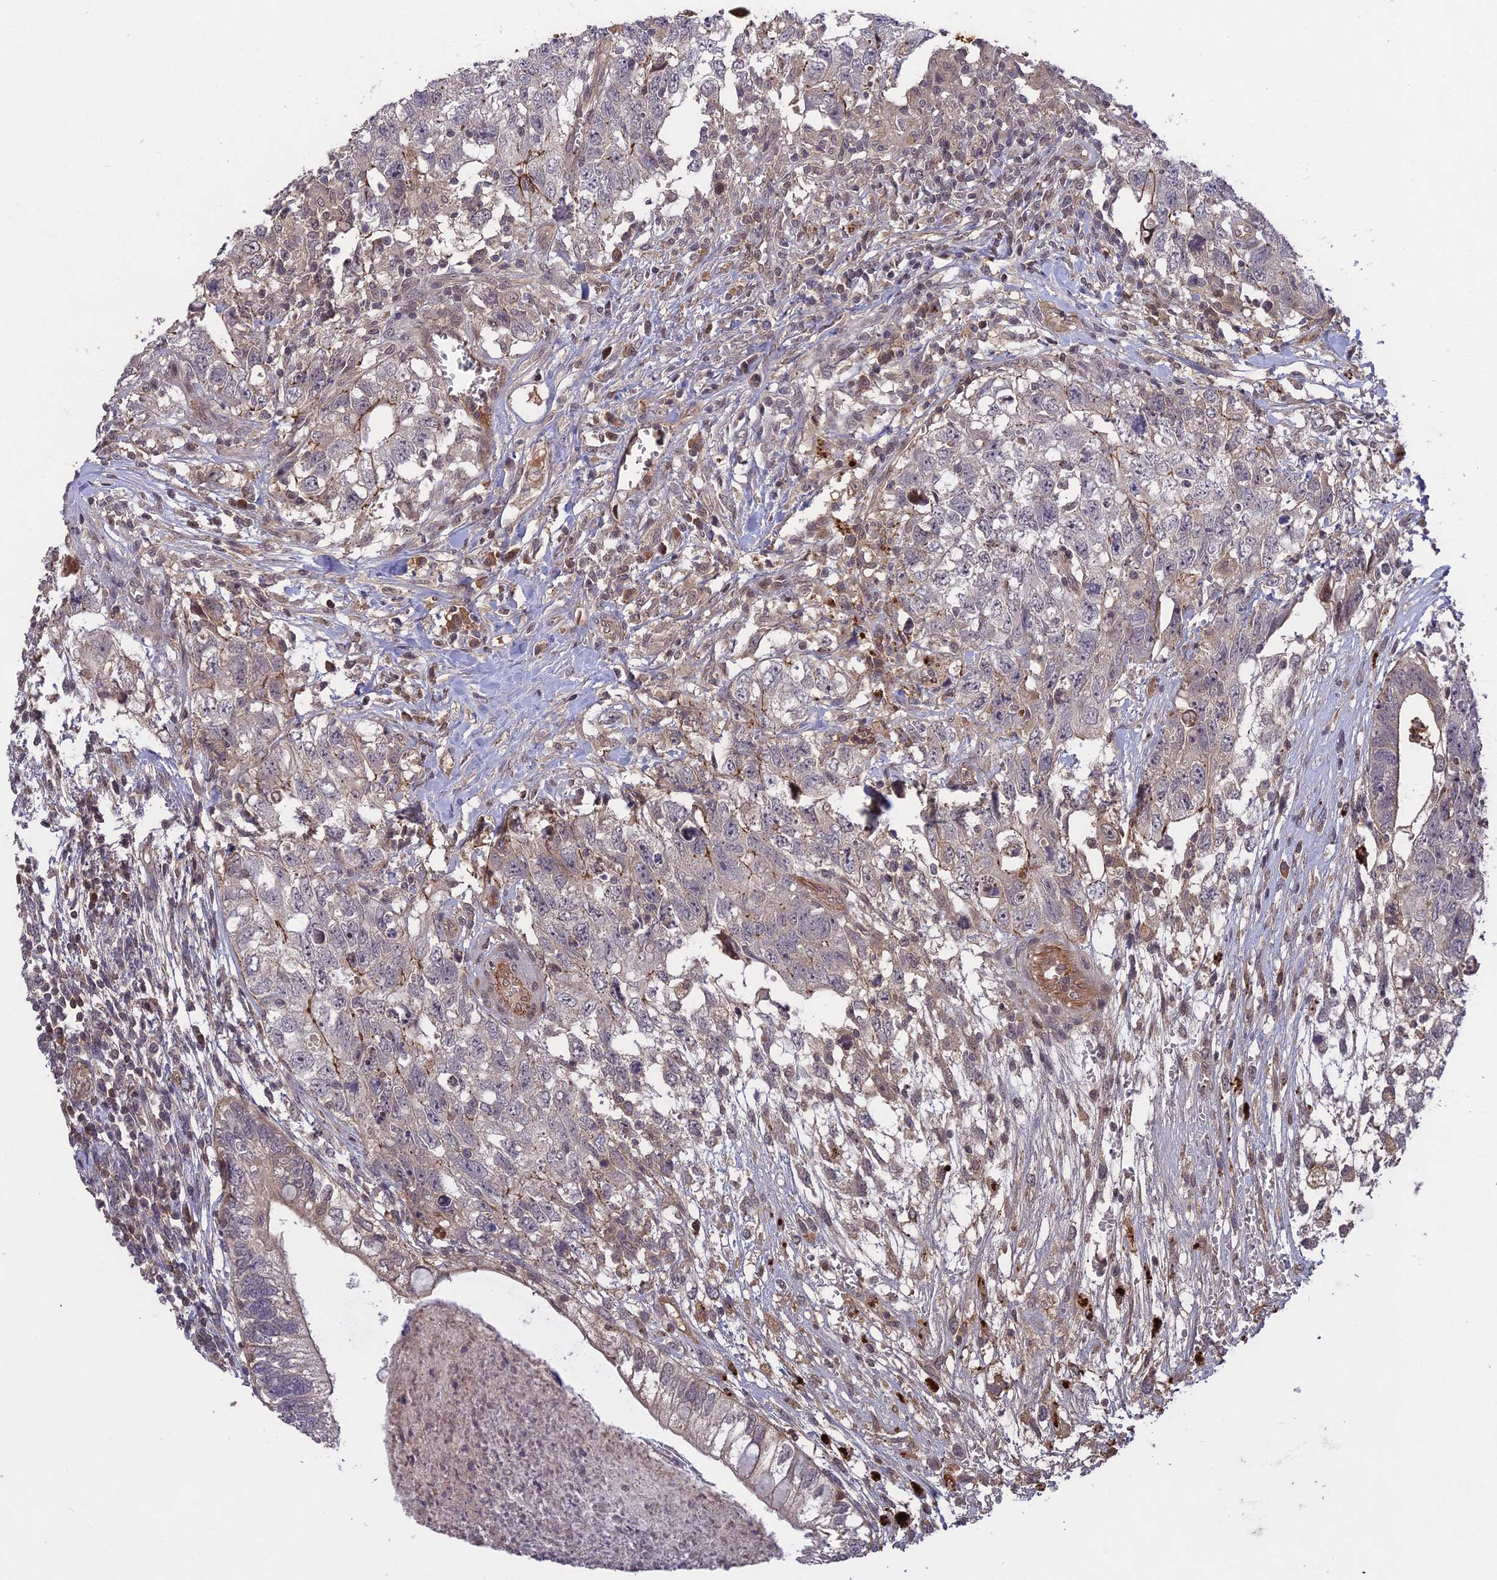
{"staining": {"intensity": "negative", "quantity": "none", "location": "none"}, "tissue": "testis cancer", "cell_type": "Tumor cells", "image_type": "cancer", "snomed": [{"axis": "morphology", "description": "Seminoma, NOS"}, {"axis": "morphology", "description": "Carcinoma, Embryonal, NOS"}, {"axis": "topography", "description": "Testis"}], "caption": "Seminoma (testis) was stained to show a protein in brown. There is no significant staining in tumor cells. (Brightfield microscopy of DAB (3,3'-diaminobenzidine) immunohistochemistry (IHC) at high magnification).", "gene": "ADO", "patient": {"sex": "male", "age": 29}}